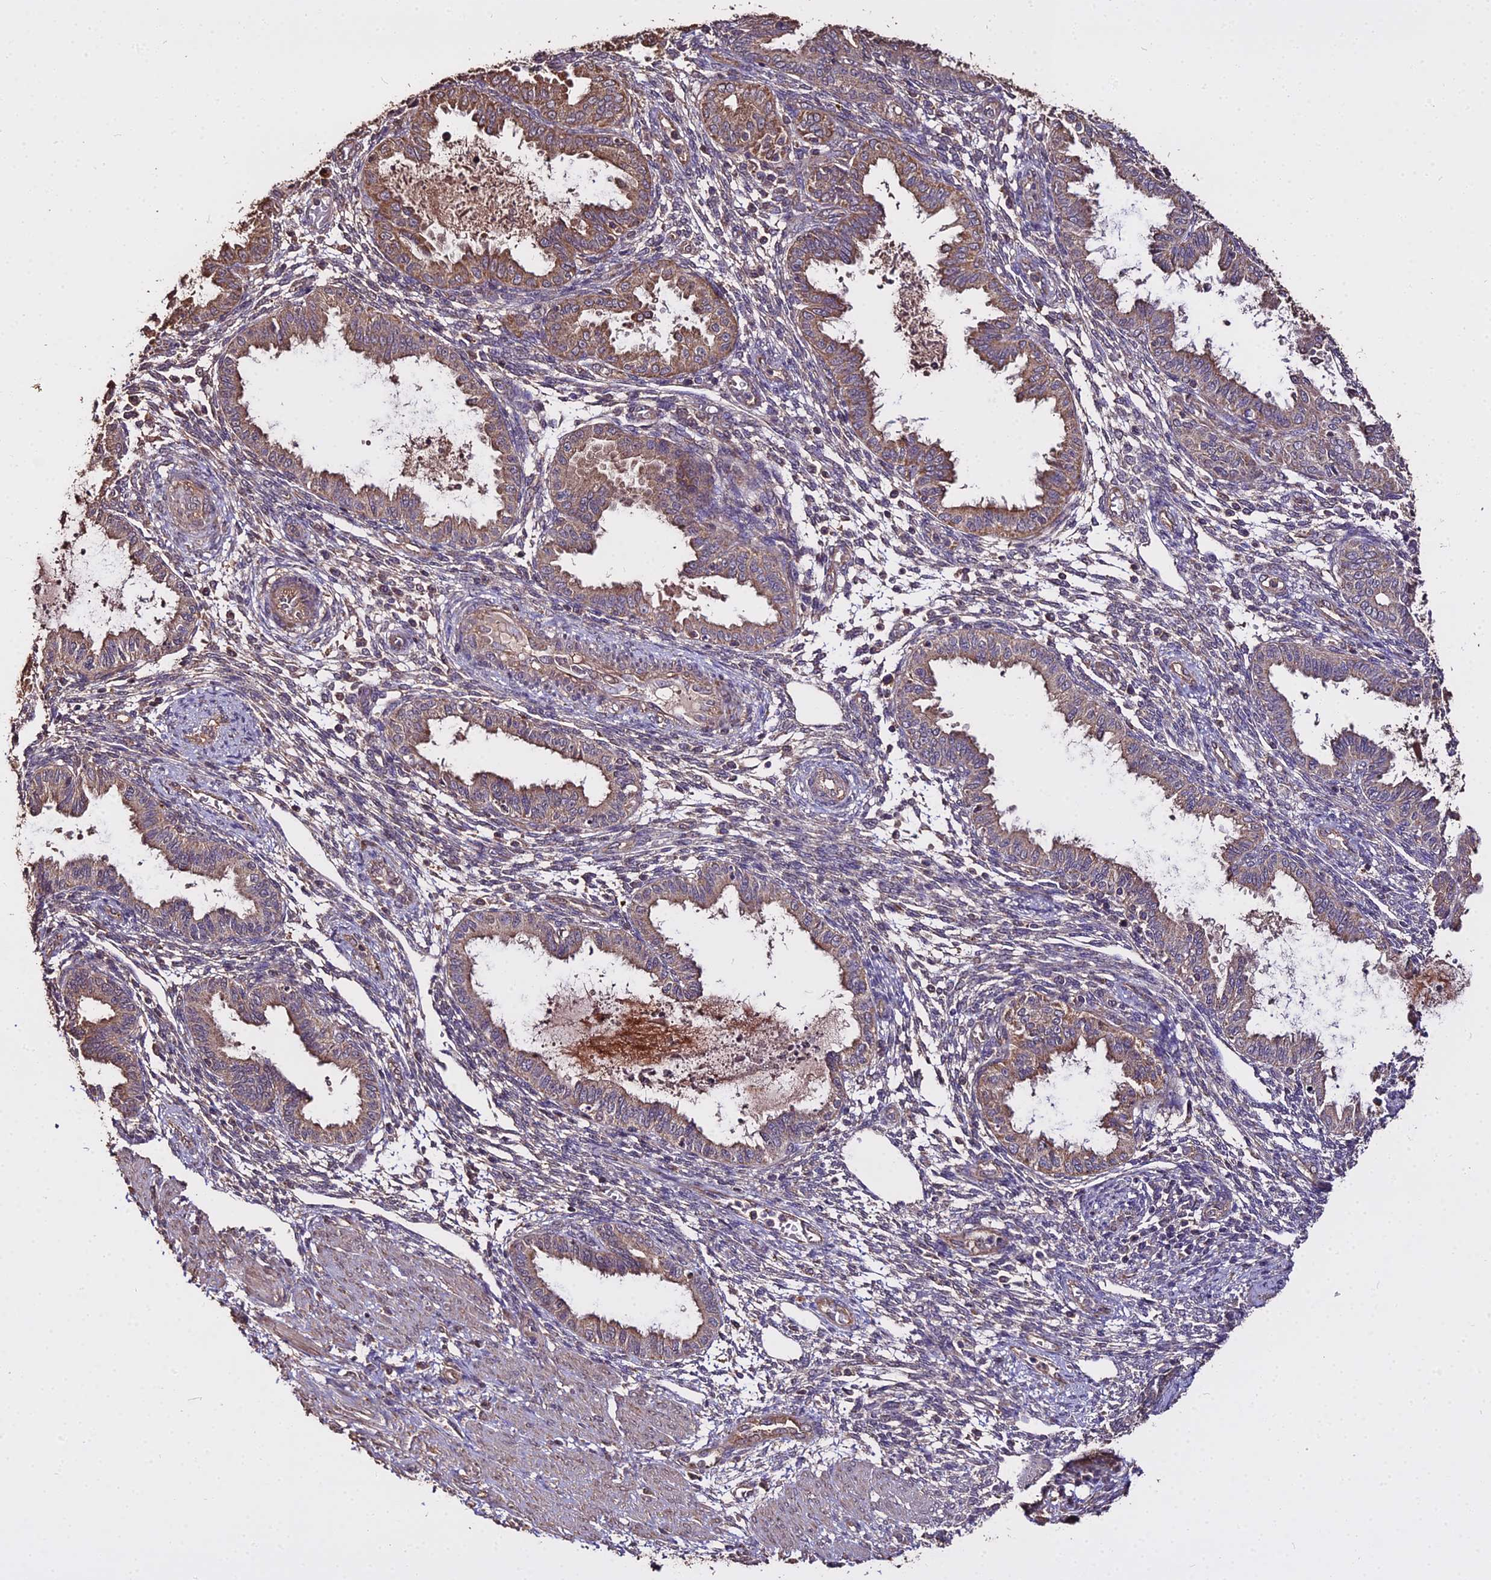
{"staining": {"intensity": "weak", "quantity": "25%-75%", "location": "cytoplasmic/membranous"}, "tissue": "endometrium", "cell_type": "Cells in endometrial stroma", "image_type": "normal", "snomed": [{"axis": "morphology", "description": "Normal tissue, NOS"}, {"axis": "topography", "description": "Endometrium"}], "caption": "Endometrium was stained to show a protein in brown. There is low levels of weak cytoplasmic/membranous positivity in approximately 25%-75% of cells in endometrial stroma. (DAB IHC with brightfield microscopy, high magnification).", "gene": "METTL13", "patient": {"sex": "female", "age": 33}}